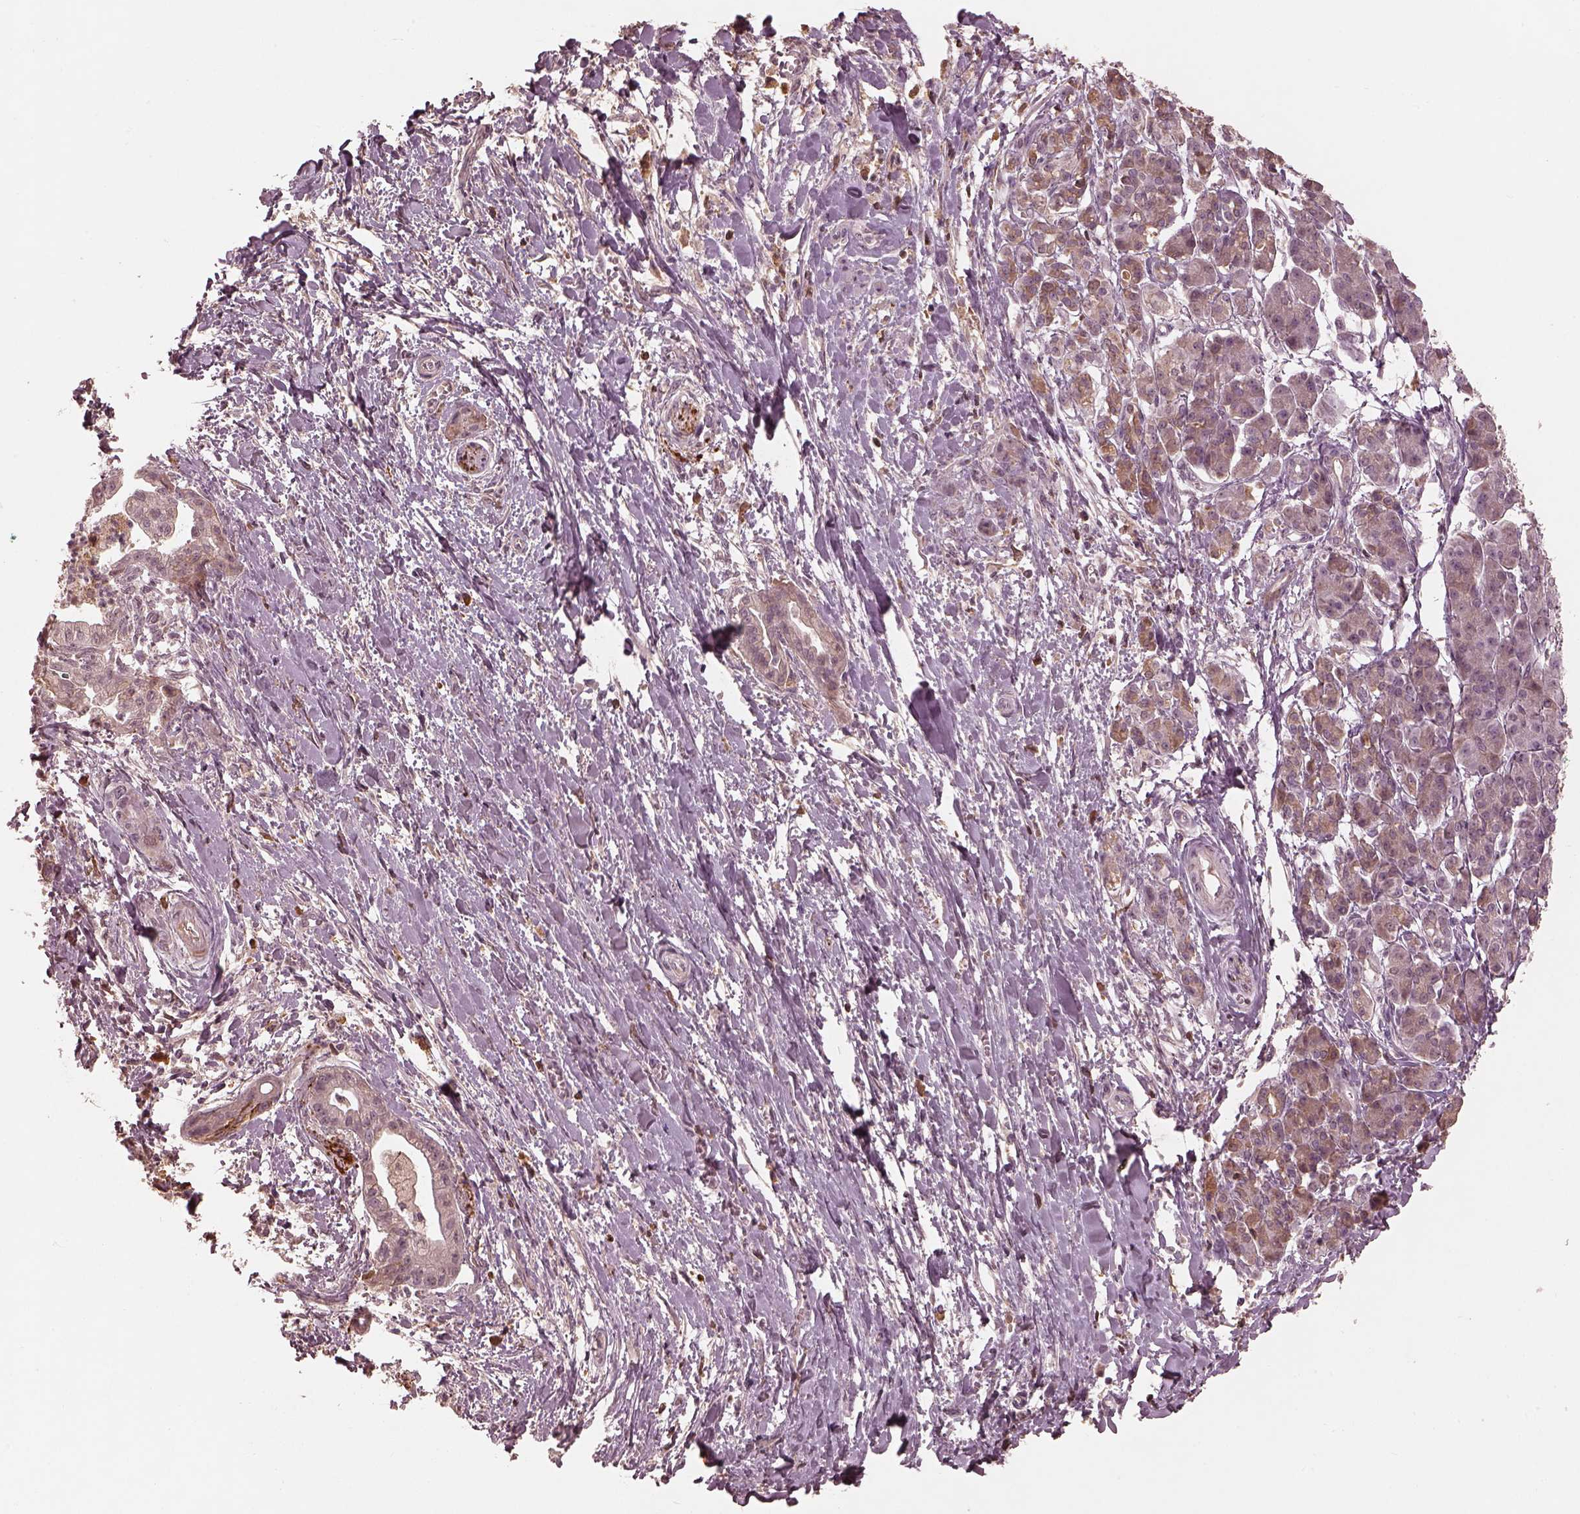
{"staining": {"intensity": "negative", "quantity": "none", "location": "none"}, "tissue": "pancreatic cancer", "cell_type": "Tumor cells", "image_type": "cancer", "snomed": [{"axis": "morphology", "description": "Normal tissue, NOS"}, {"axis": "morphology", "description": "Adenocarcinoma, NOS"}, {"axis": "topography", "description": "Lymph node"}, {"axis": "topography", "description": "Pancreas"}], "caption": "A histopathology image of adenocarcinoma (pancreatic) stained for a protein shows no brown staining in tumor cells. (DAB (3,3'-diaminobenzidine) immunohistochemistry (IHC), high magnification).", "gene": "CALR3", "patient": {"sex": "female", "age": 58}}